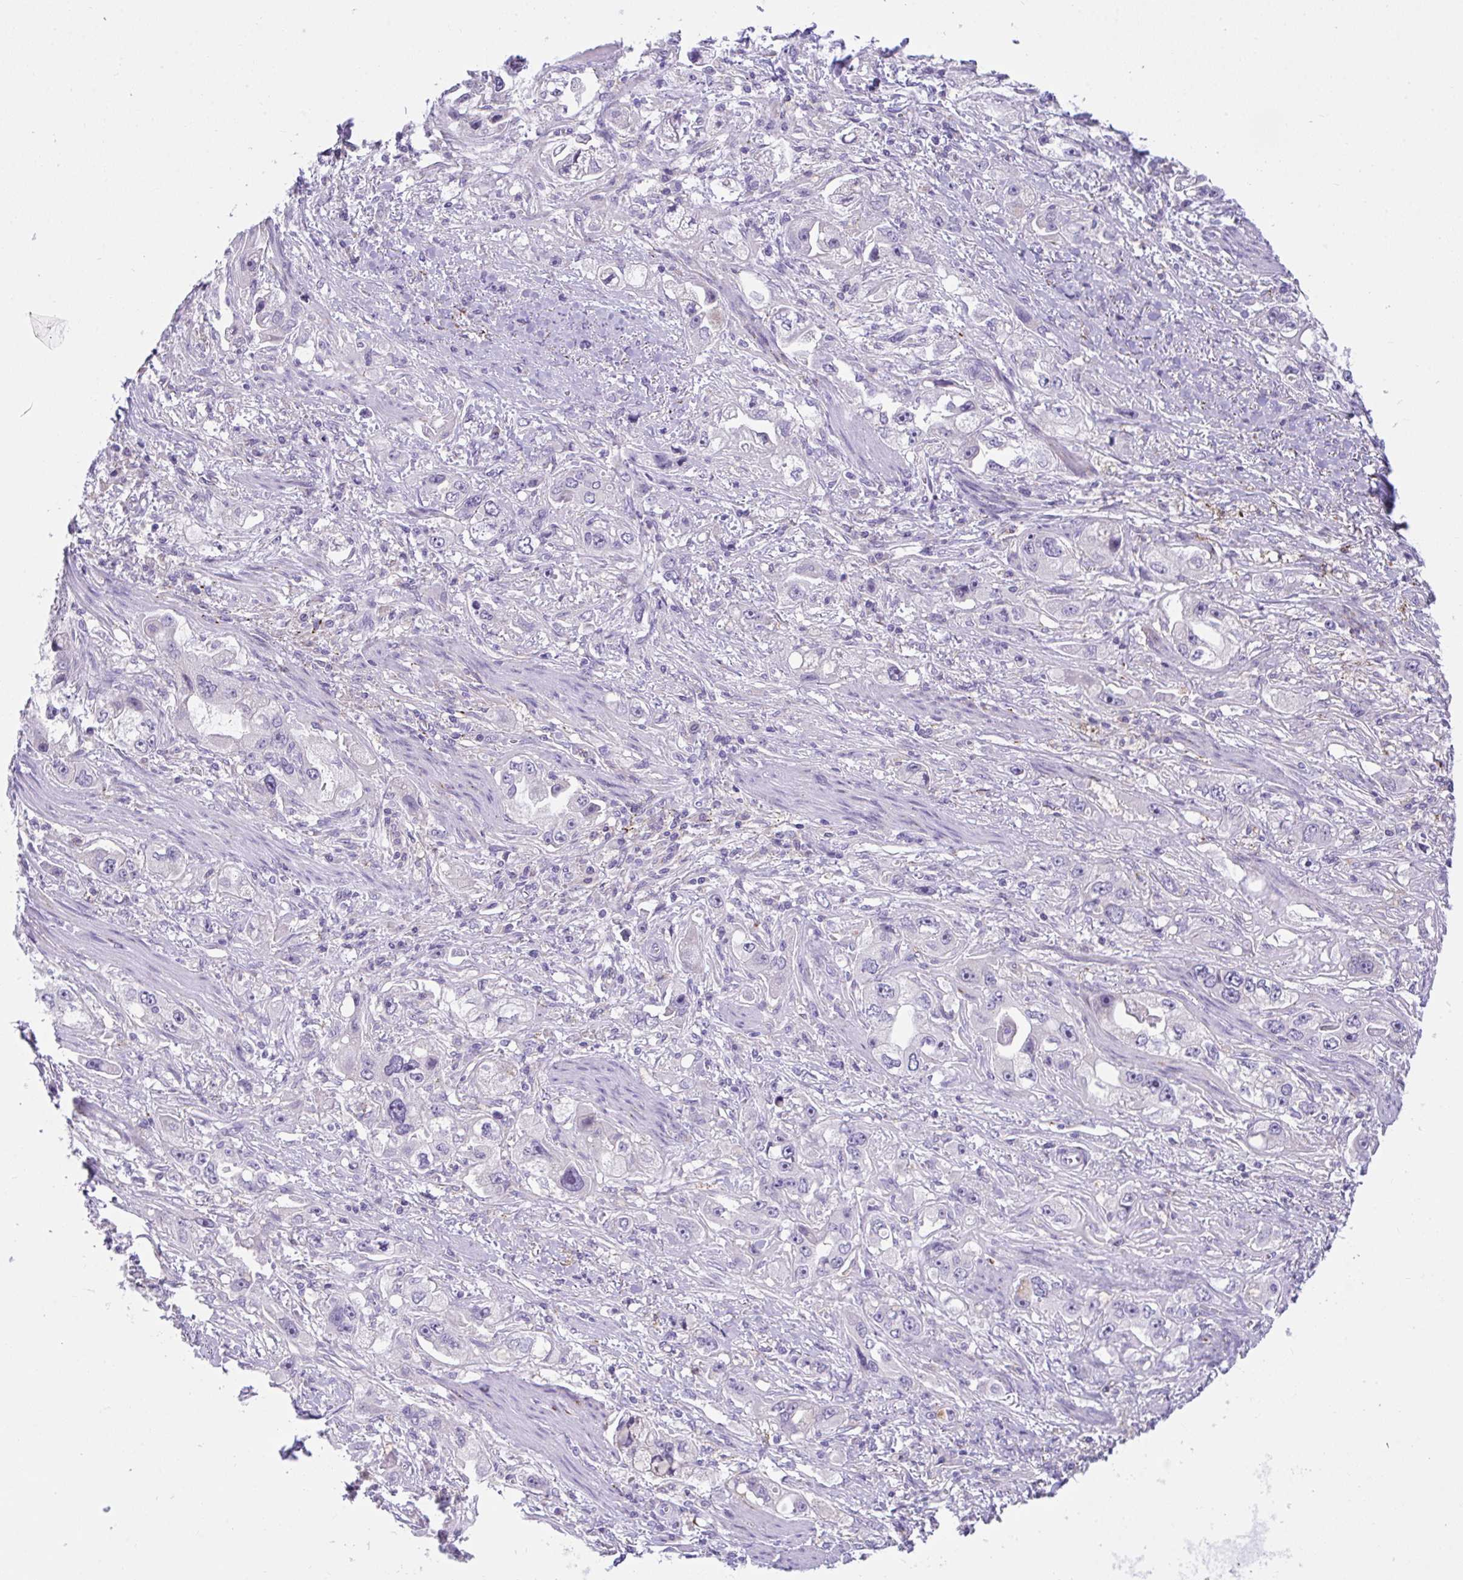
{"staining": {"intensity": "negative", "quantity": "none", "location": "none"}, "tissue": "stomach cancer", "cell_type": "Tumor cells", "image_type": "cancer", "snomed": [{"axis": "morphology", "description": "Adenocarcinoma, NOS"}, {"axis": "topography", "description": "Stomach, lower"}], "caption": "This image is of stomach adenocarcinoma stained with immunohistochemistry (IHC) to label a protein in brown with the nuclei are counter-stained blue. There is no positivity in tumor cells.", "gene": "SEMA6B", "patient": {"sex": "female", "age": 93}}